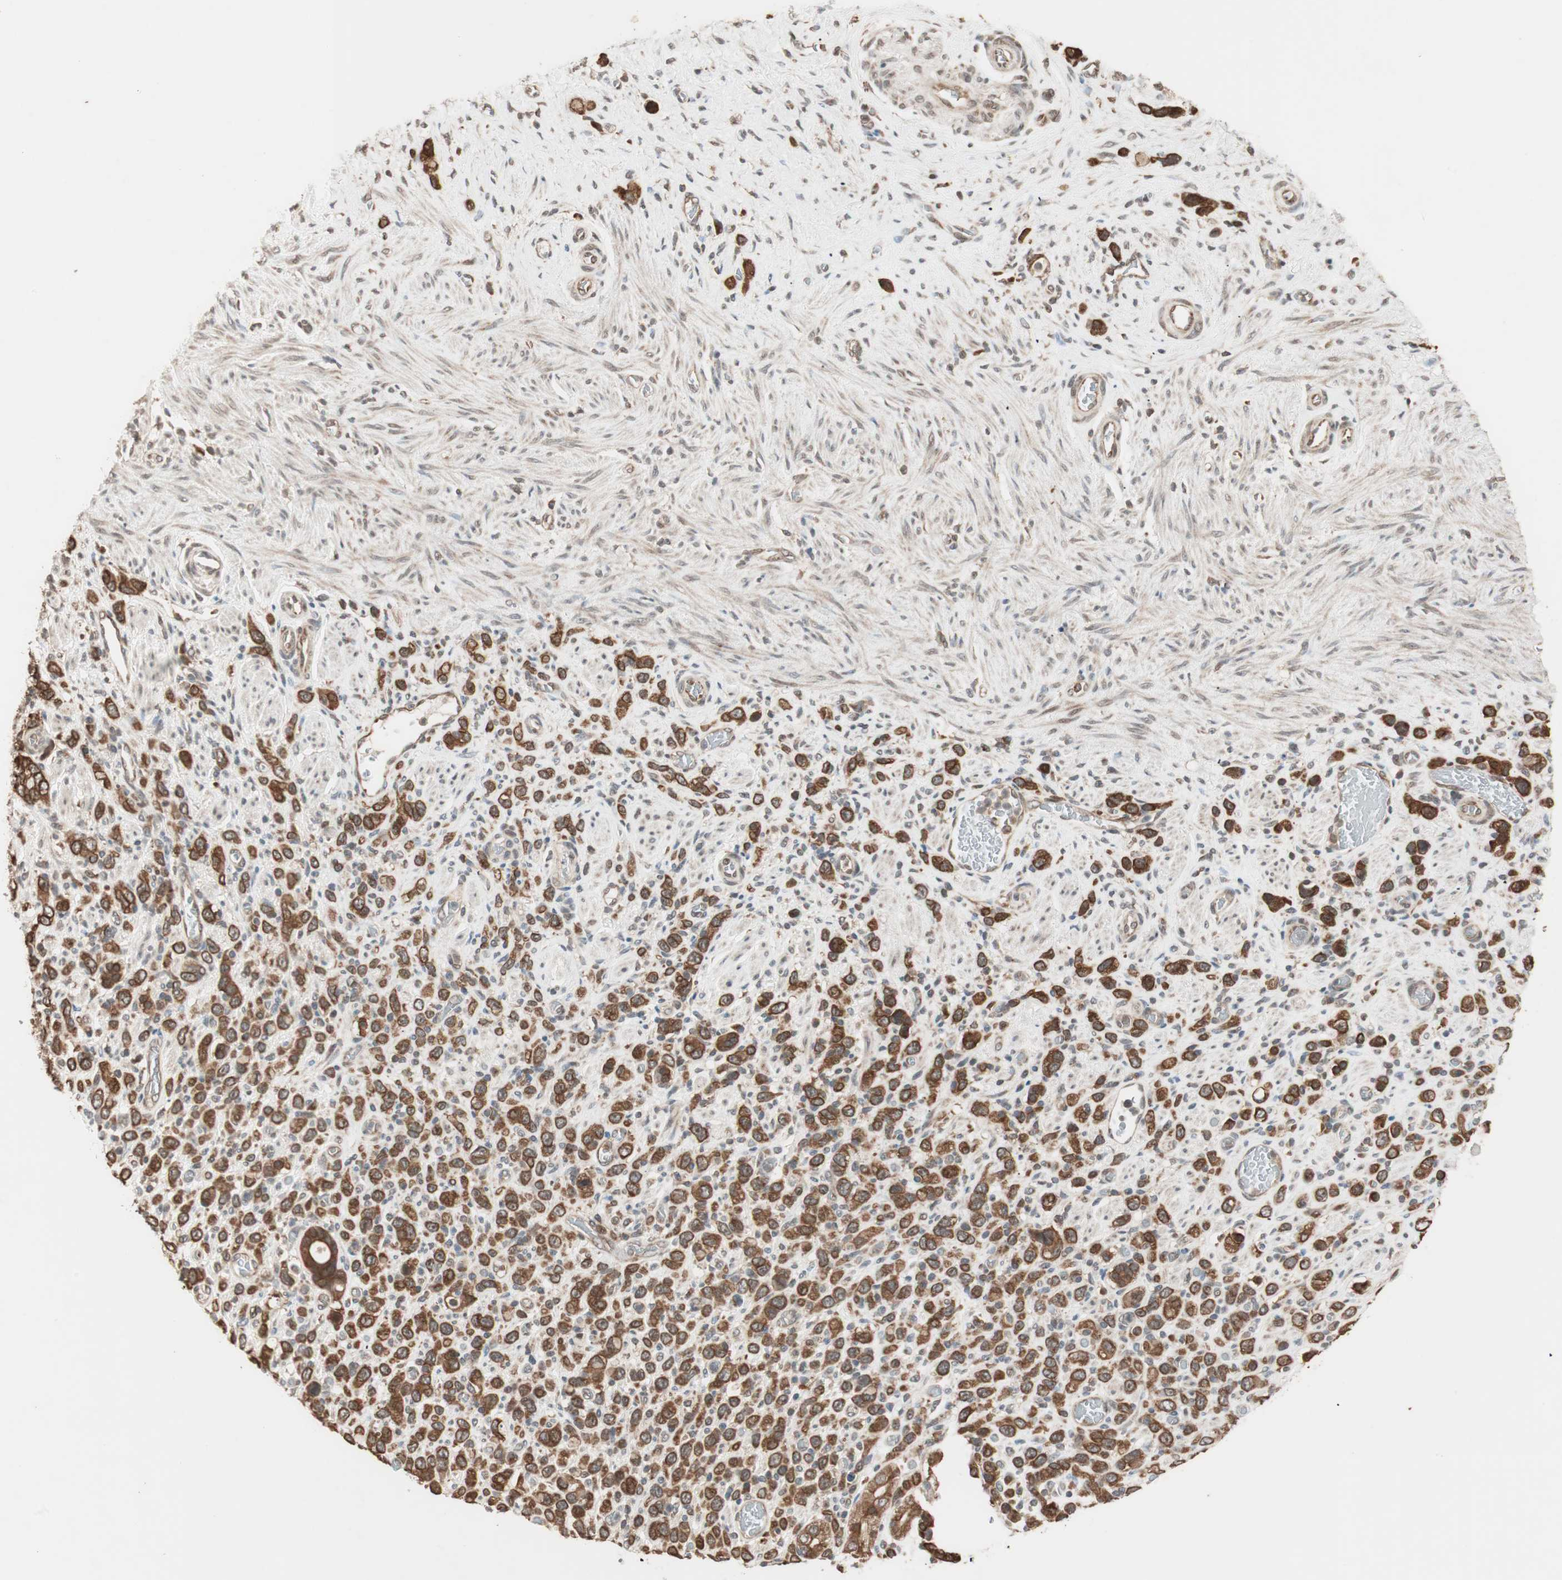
{"staining": {"intensity": "strong", "quantity": ">75%", "location": "cytoplasmic/membranous"}, "tissue": "stomach cancer", "cell_type": "Tumor cells", "image_type": "cancer", "snomed": [{"axis": "morphology", "description": "Normal tissue, NOS"}, {"axis": "morphology", "description": "Adenocarcinoma, NOS"}, {"axis": "morphology", "description": "Adenocarcinoma, High grade"}, {"axis": "topography", "description": "Stomach, upper"}, {"axis": "topography", "description": "Stomach"}], "caption": "Stomach cancer (adenocarcinoma (high-grade)) stained for a protein demonstrates strong cytoplasmic/membranous positivity in tumor cells.", "gene": "FBXO5", "patient": {"sex": "female", "age": 65}}